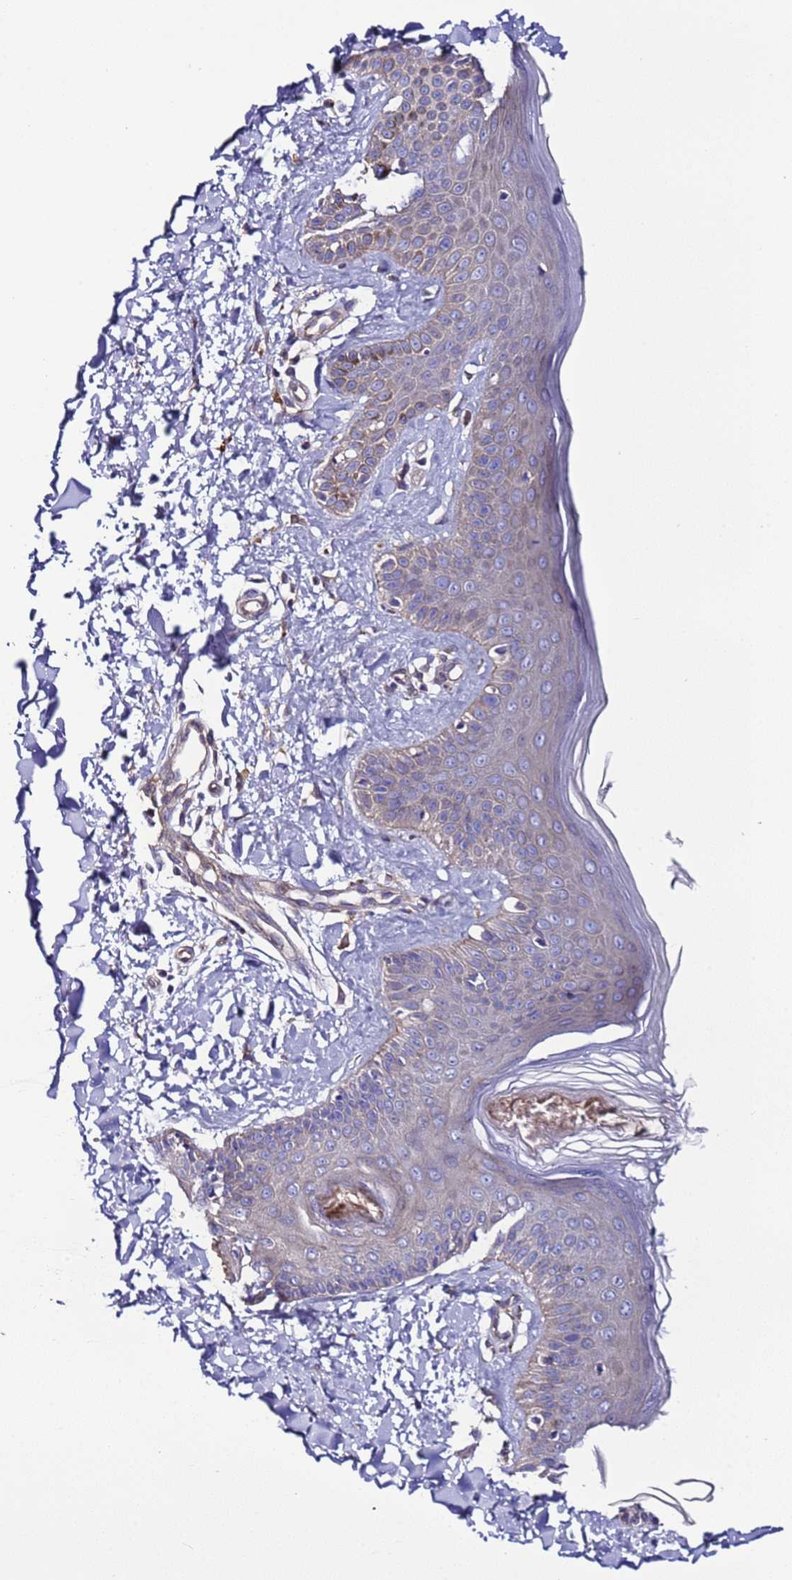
{"staining": {"intensity": "moderate", "quantity": "<25%", "location": "cytoplasmic/membranous"}, "tissue": "skin", "cell_type": "Fibroblasts", "image_type": "normal", "snomed": [{"axis": "morphology", "description": "Normal tissue, NOS"}, {"axis": "topography", "description": "Skin"}], "caption": "Fibroblasts show low levels of moderate cytoplasmic/membranous positivity in about <25% of cells in normal human skin.", "gene": "SPCS1", "patient": {"sex": "male", "age": 52}}